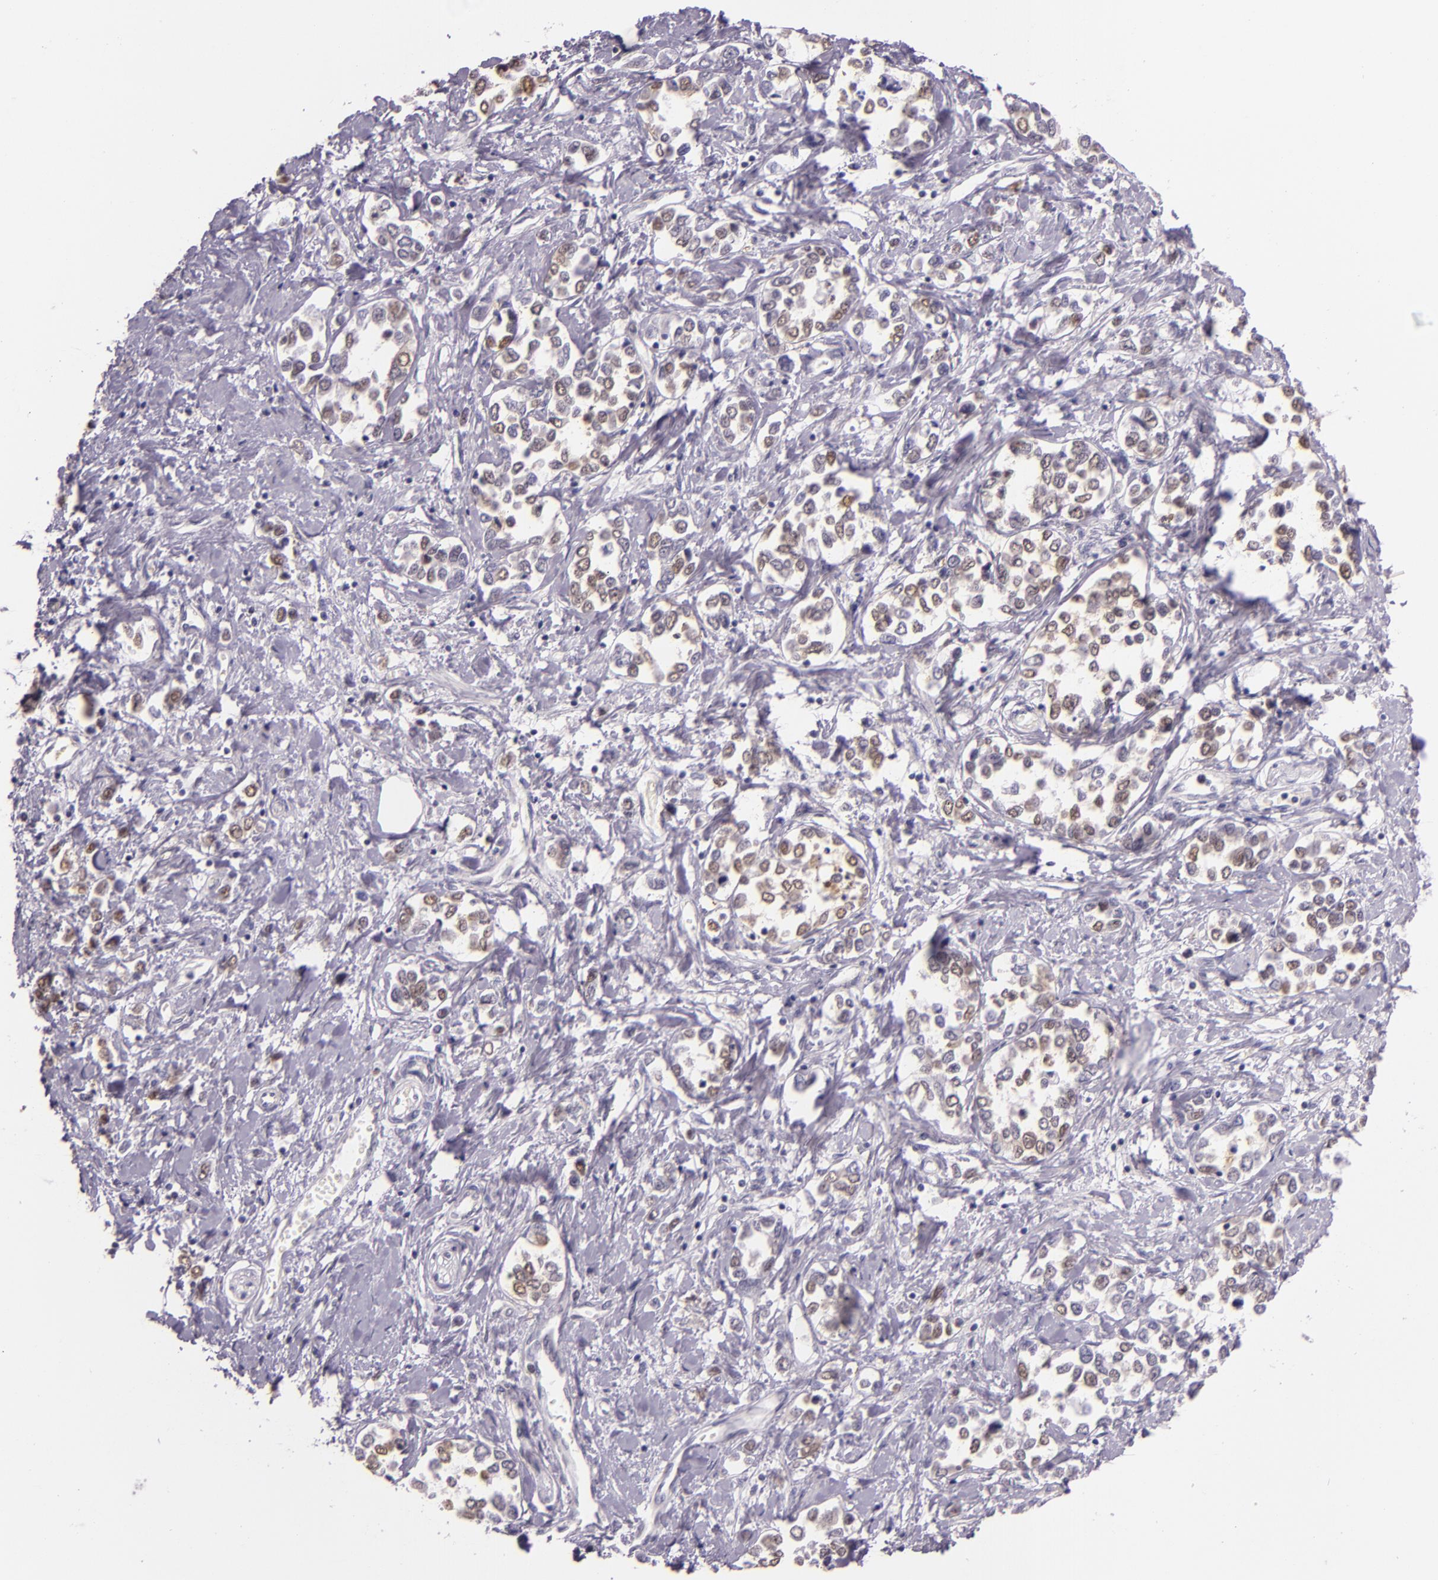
{"staining": {"intensity": "weak", "quantity": "<25%", "location": "nuclear"}, "tissue": "stomach cancer", "cell_type": "Tumor cells", "image_type": "cancer", "snomed": [{"axis": "morphology", "description": "Adenocarcinoma, NOS"}, {"axis": "topography", "description": "Stomach, upper"}], "caption": "This is a histopathology image of immunohistochemistry (IHC) staining of stomach cancer (adenocarcinoma), which shows no positivity in tumor cells.", "gene": "HSPA8", "patient": {"sex": "male", "age": 76}}